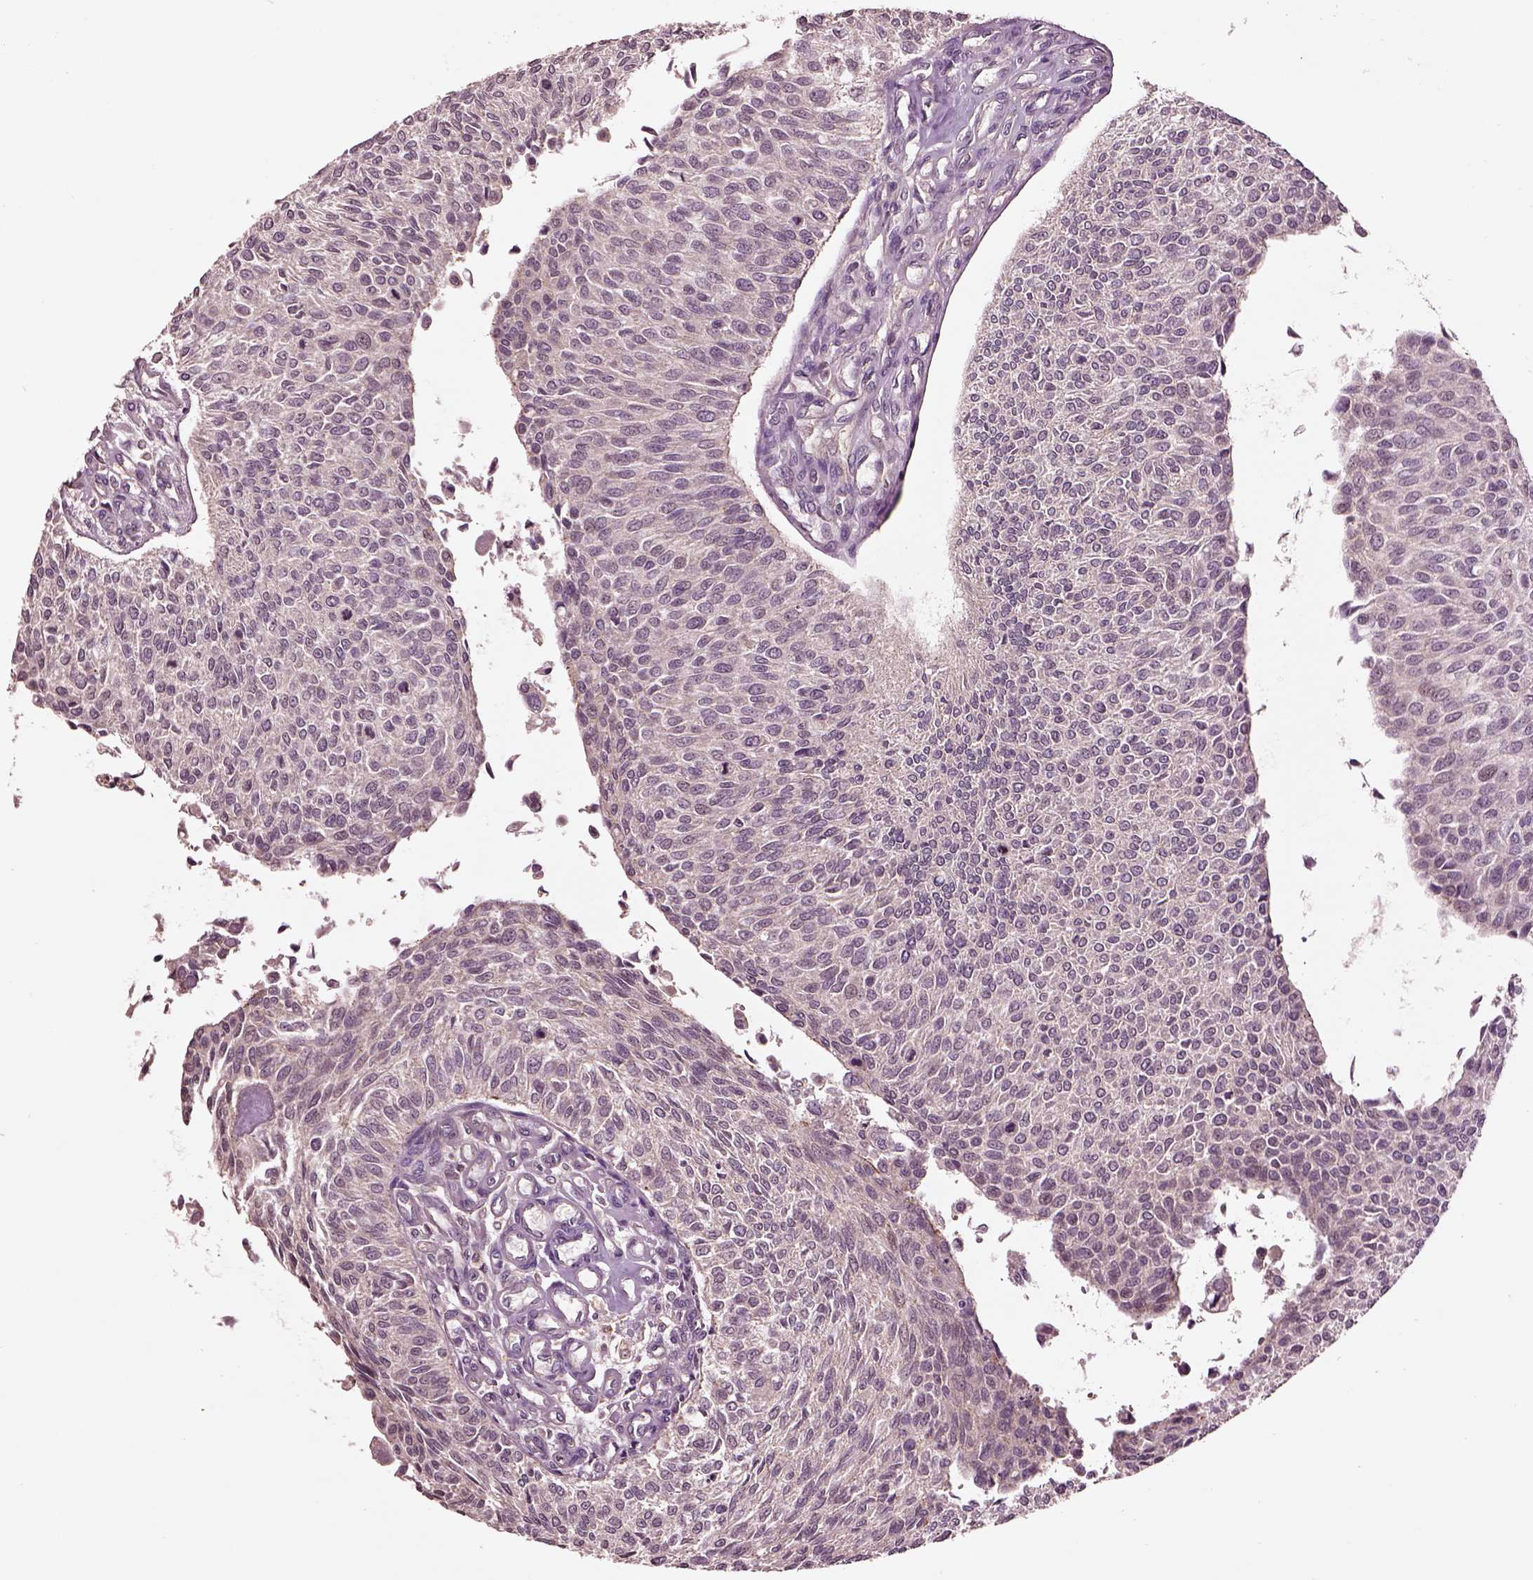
{"staining": {"intensity": "negative", "quantity": "none", "location": "none"}, "tissue": "urothelial cancer", "cell_type": "Tumor cells", "image_type": "cancer", "snomed": [{"axis": "morphology", "description": "Urothelial carcinoma, NOS"}, {"axis": "topography", "description": "Urinary bladder"}], "caption": "Immunohistochemistry (IHC) histopathology image of human transitional cell carcinoma stained for a protein (brown), which exhibits no staining in tumor cells. (DAB (3,3'-diaminobenzidine) immunohistochemistry with hematoxylin counter stain).", "gene": "MTHFS", "patient": {"sex": "male", "age": 55}}